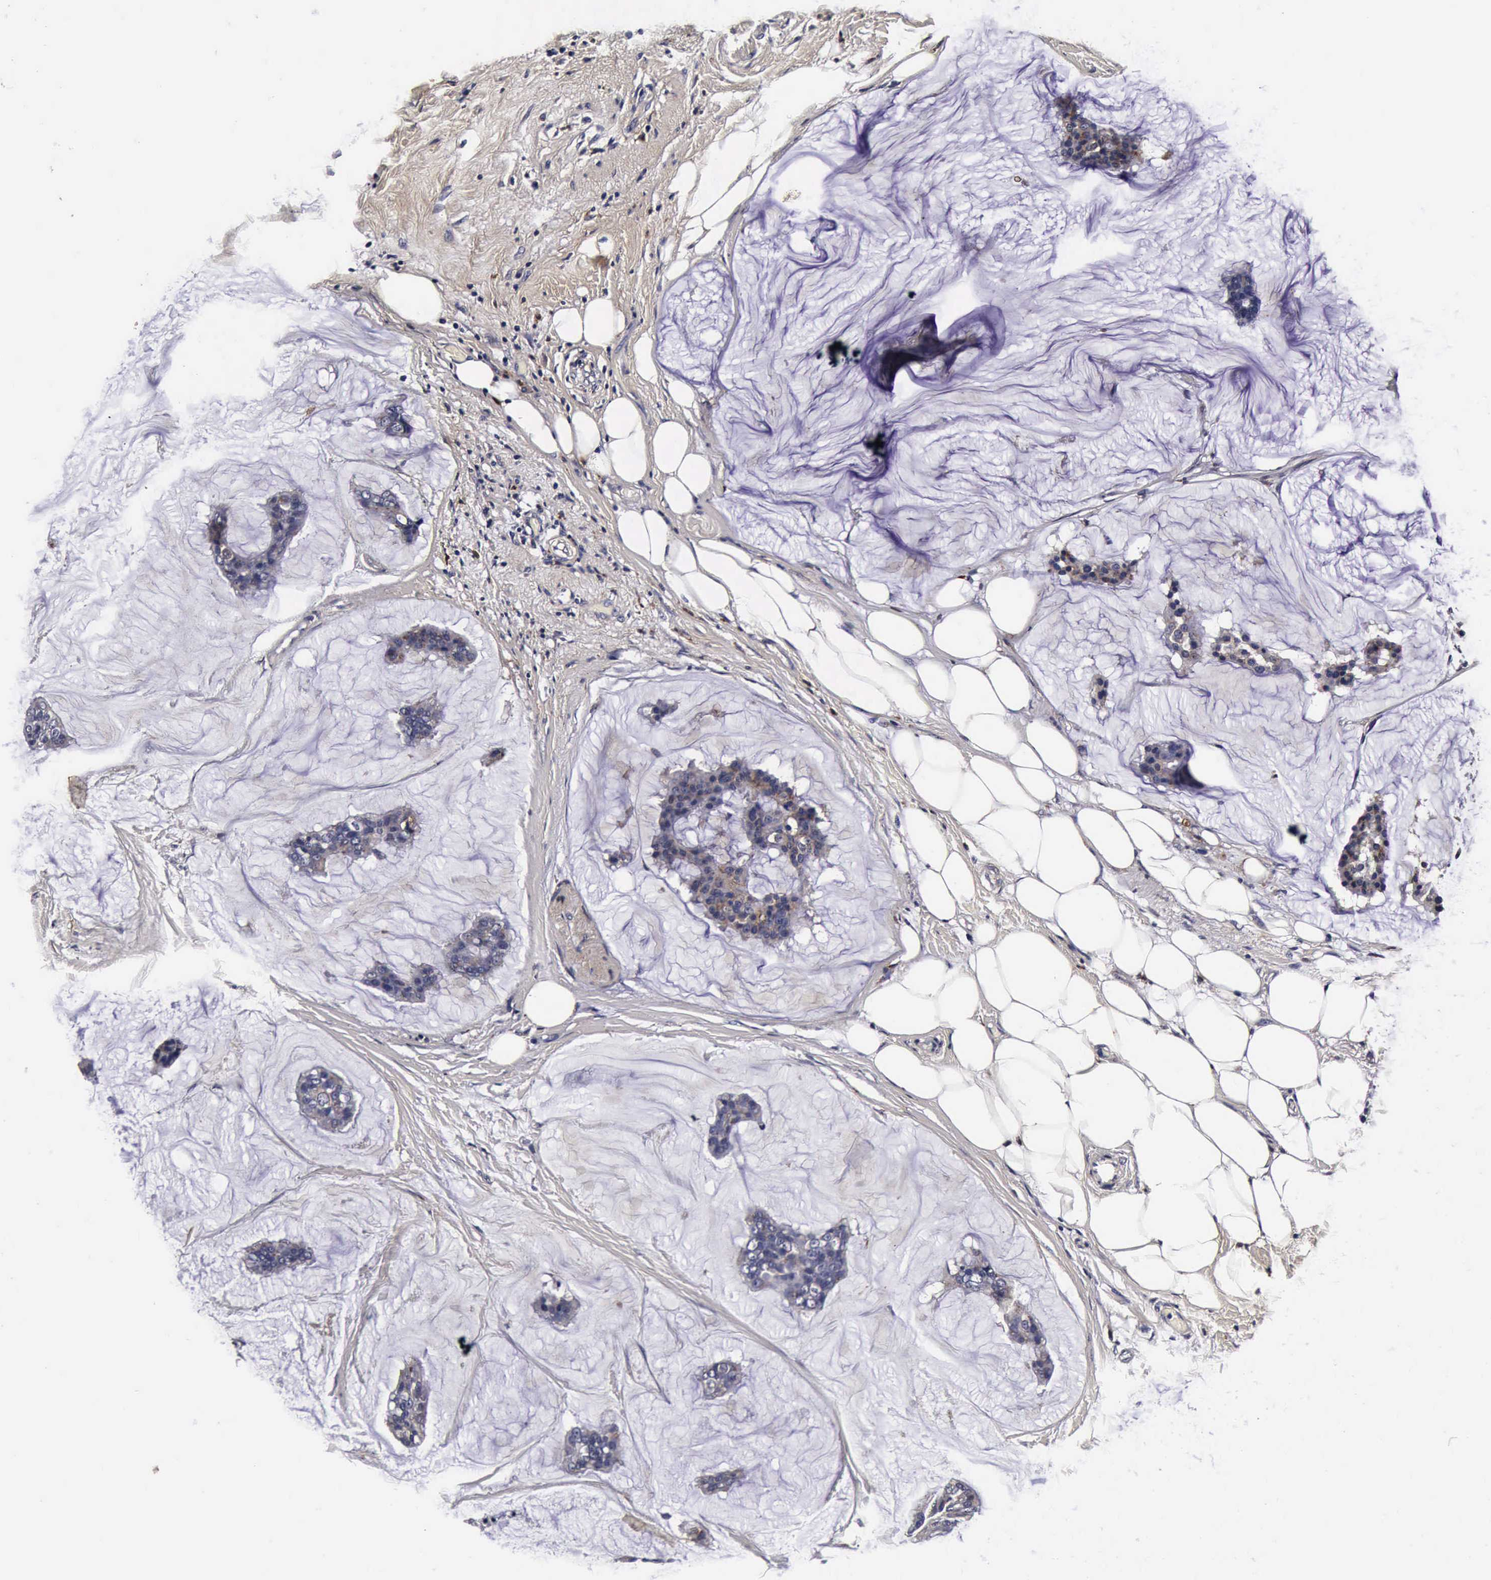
{"staining": {"intensity": "weak", "quantity": ">75%", "location": "cytoplasmic/membranous"}, "tissue": "breast cancer", "cell_type": "Tumor cells", "image_type": "cancer", "snomed": [{"axis": "morphology", "description": "Duct carcinoma"}, {"axis": "topography", "description": "Breast"}], "caption": "High-power microscopy captured an immunohistochemistry micrograph of breast cancer, revealing weak cytoplasmic/membranous positivity in about >75% of tumor cells.", "gene": "CST3", "patient": {"sex": "female", "age": 93}}